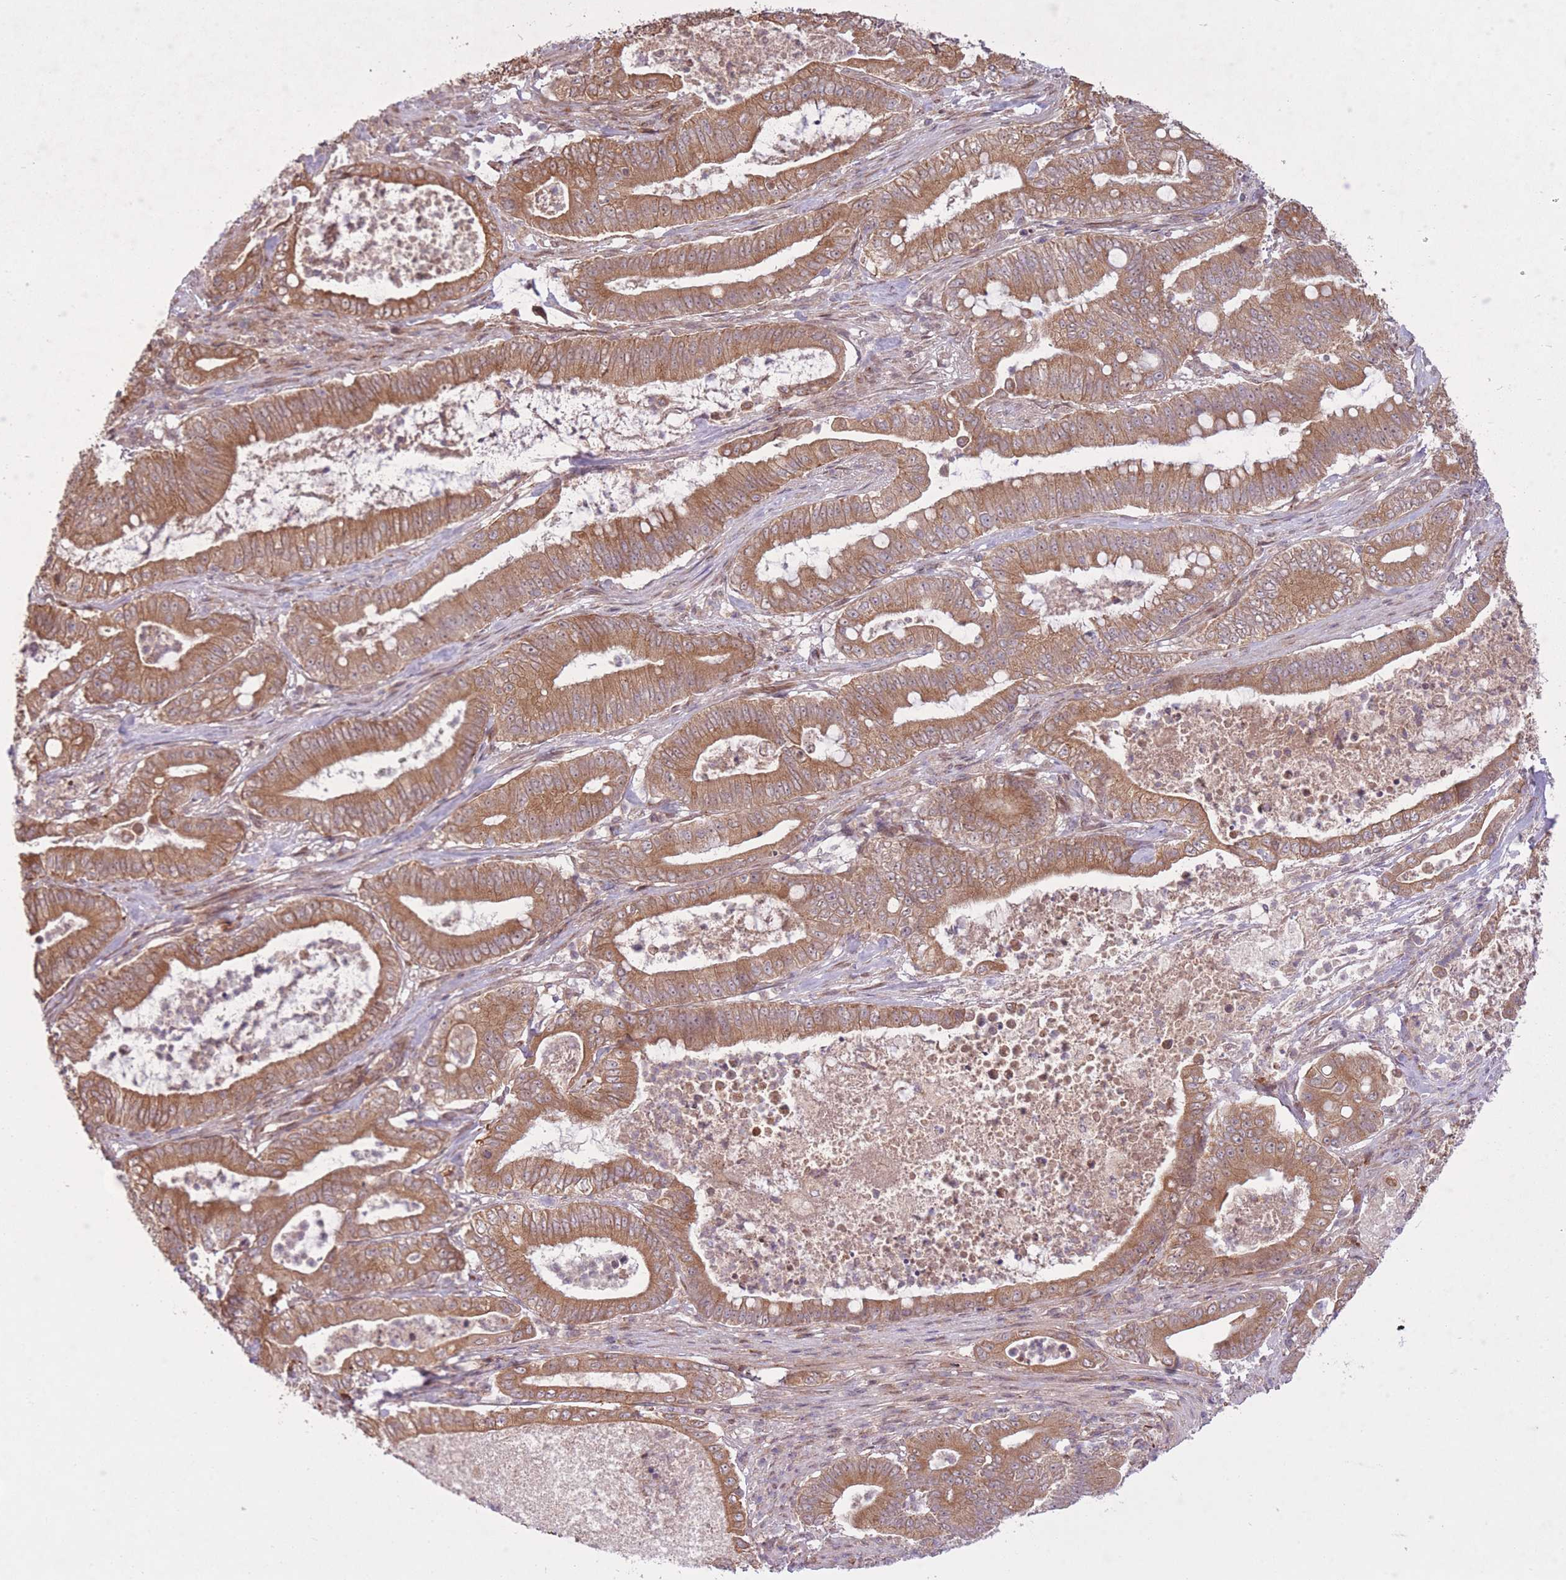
{"staining": {"intensity": "moderate", "quantity": ">75%", "location": "cytoplasmic/membranous"}, "tissue": "pancreatic cancer", "cell_type": "Tumor cells", "image_type": "cancer", "snomed": [{"axis": "morphology", "description": "Adenocarcinoma, NOS"}, {"axis": "topography", "description": "Pancreas"}], "caption": "Immunohistochemistry histopathology image of pancreatic cancer stained for a protein (brown), which exhibits medium levels of moderate cytoplasmic/membranous expression in approximately >75% of tumor cells.", "gene": "ZNF391", "patient": {"sex": "male", "age": 71}}